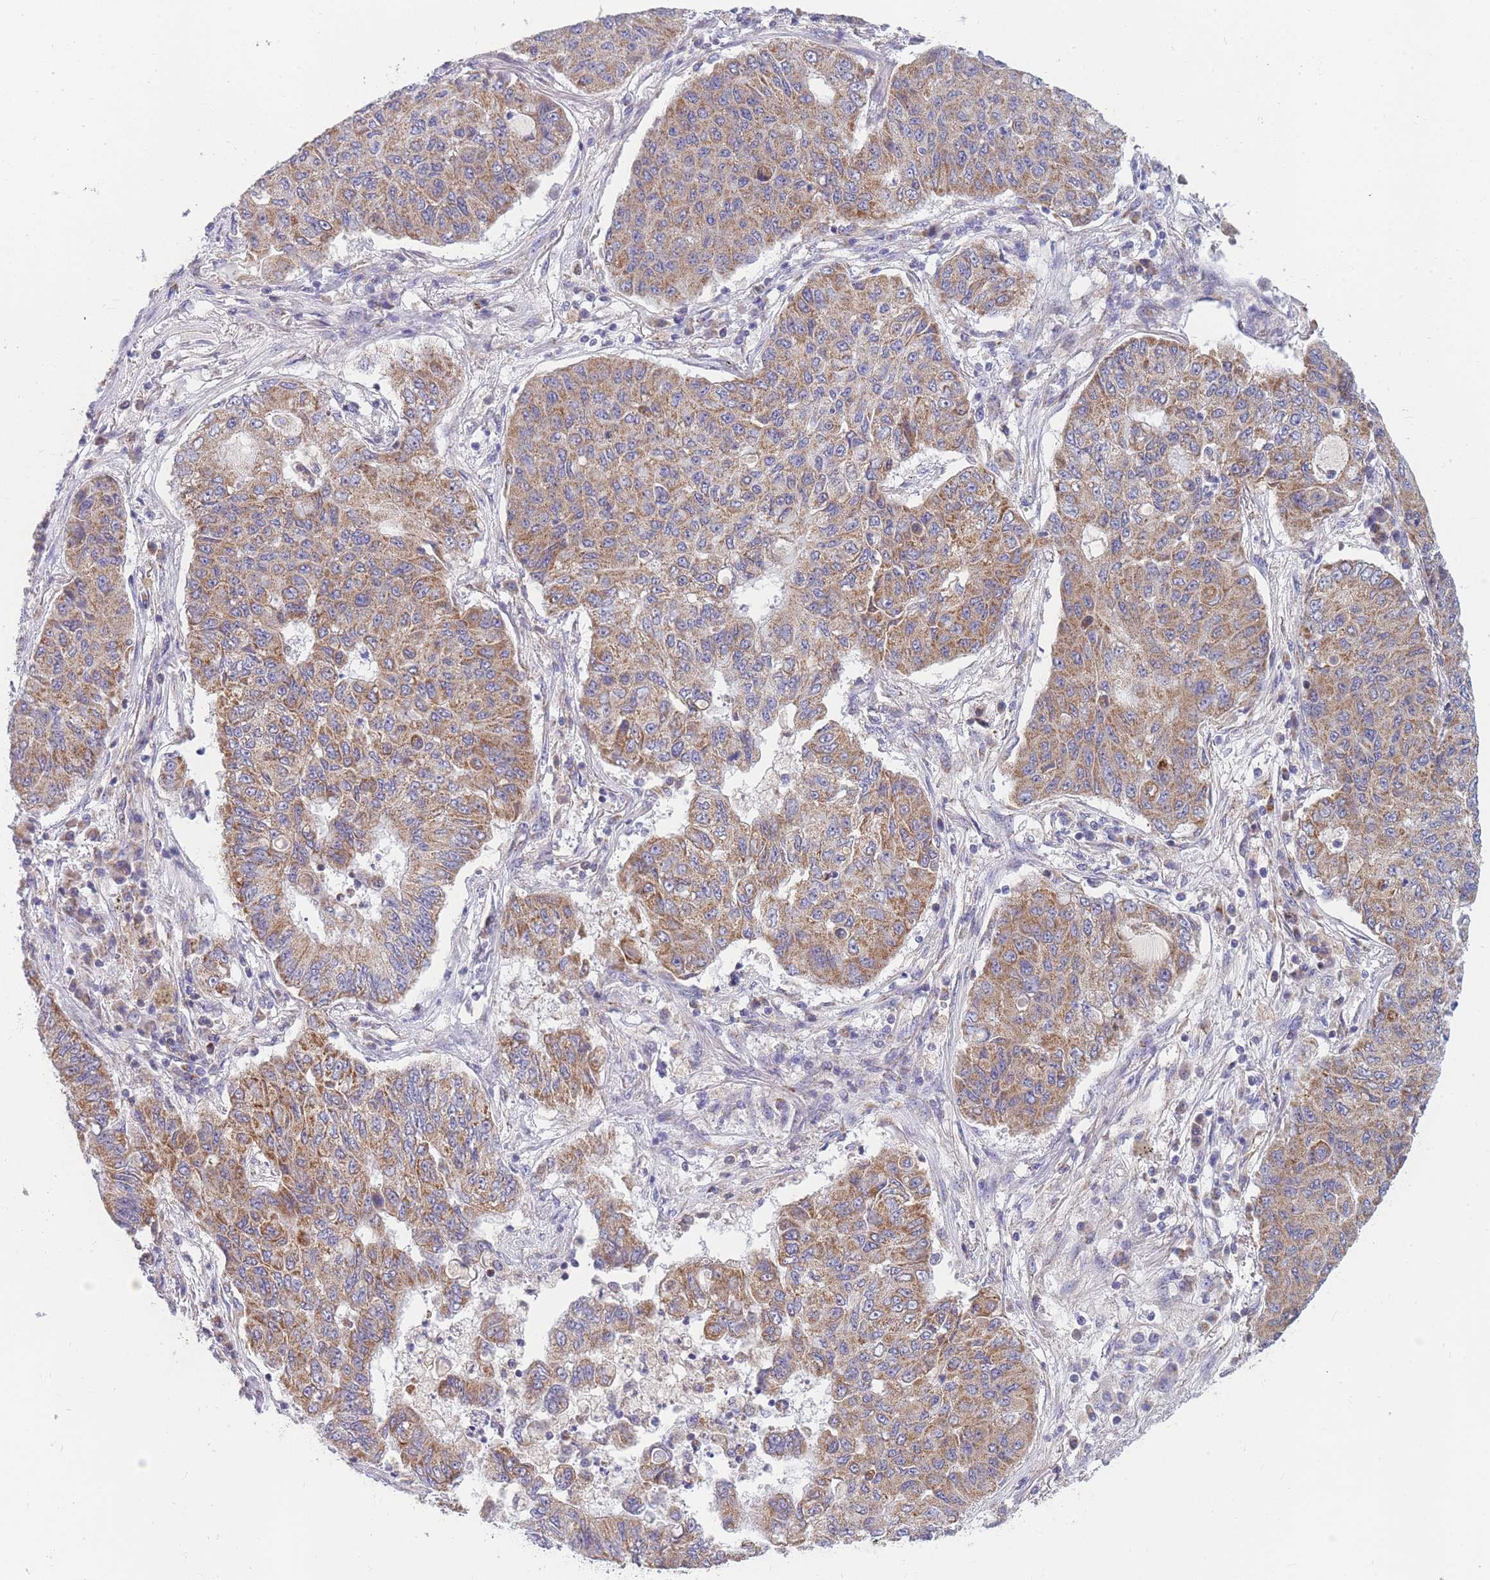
{"staining": {"intensity": "moderate", "quantity": ">75%", "location": "cytoplasmic/membranous"}, "tissue": "lung cancer", "cell_type": "Tumor cells", "image_type": "cancer", "snomed": [{"axis": "morphology", "description": "Squamous cell carcinoma, NOS"}, {"axis": "topography", "description": "Lung"}], "caption": "Lung cancer (squamous cell carcinoma) stained for a protein (brown) shows moderate cytoplasmic/membranous positive positivity in about >75% of tumor cells.", "gene": "MRPS11", "patient": {"sex": "male", "age": 74}}